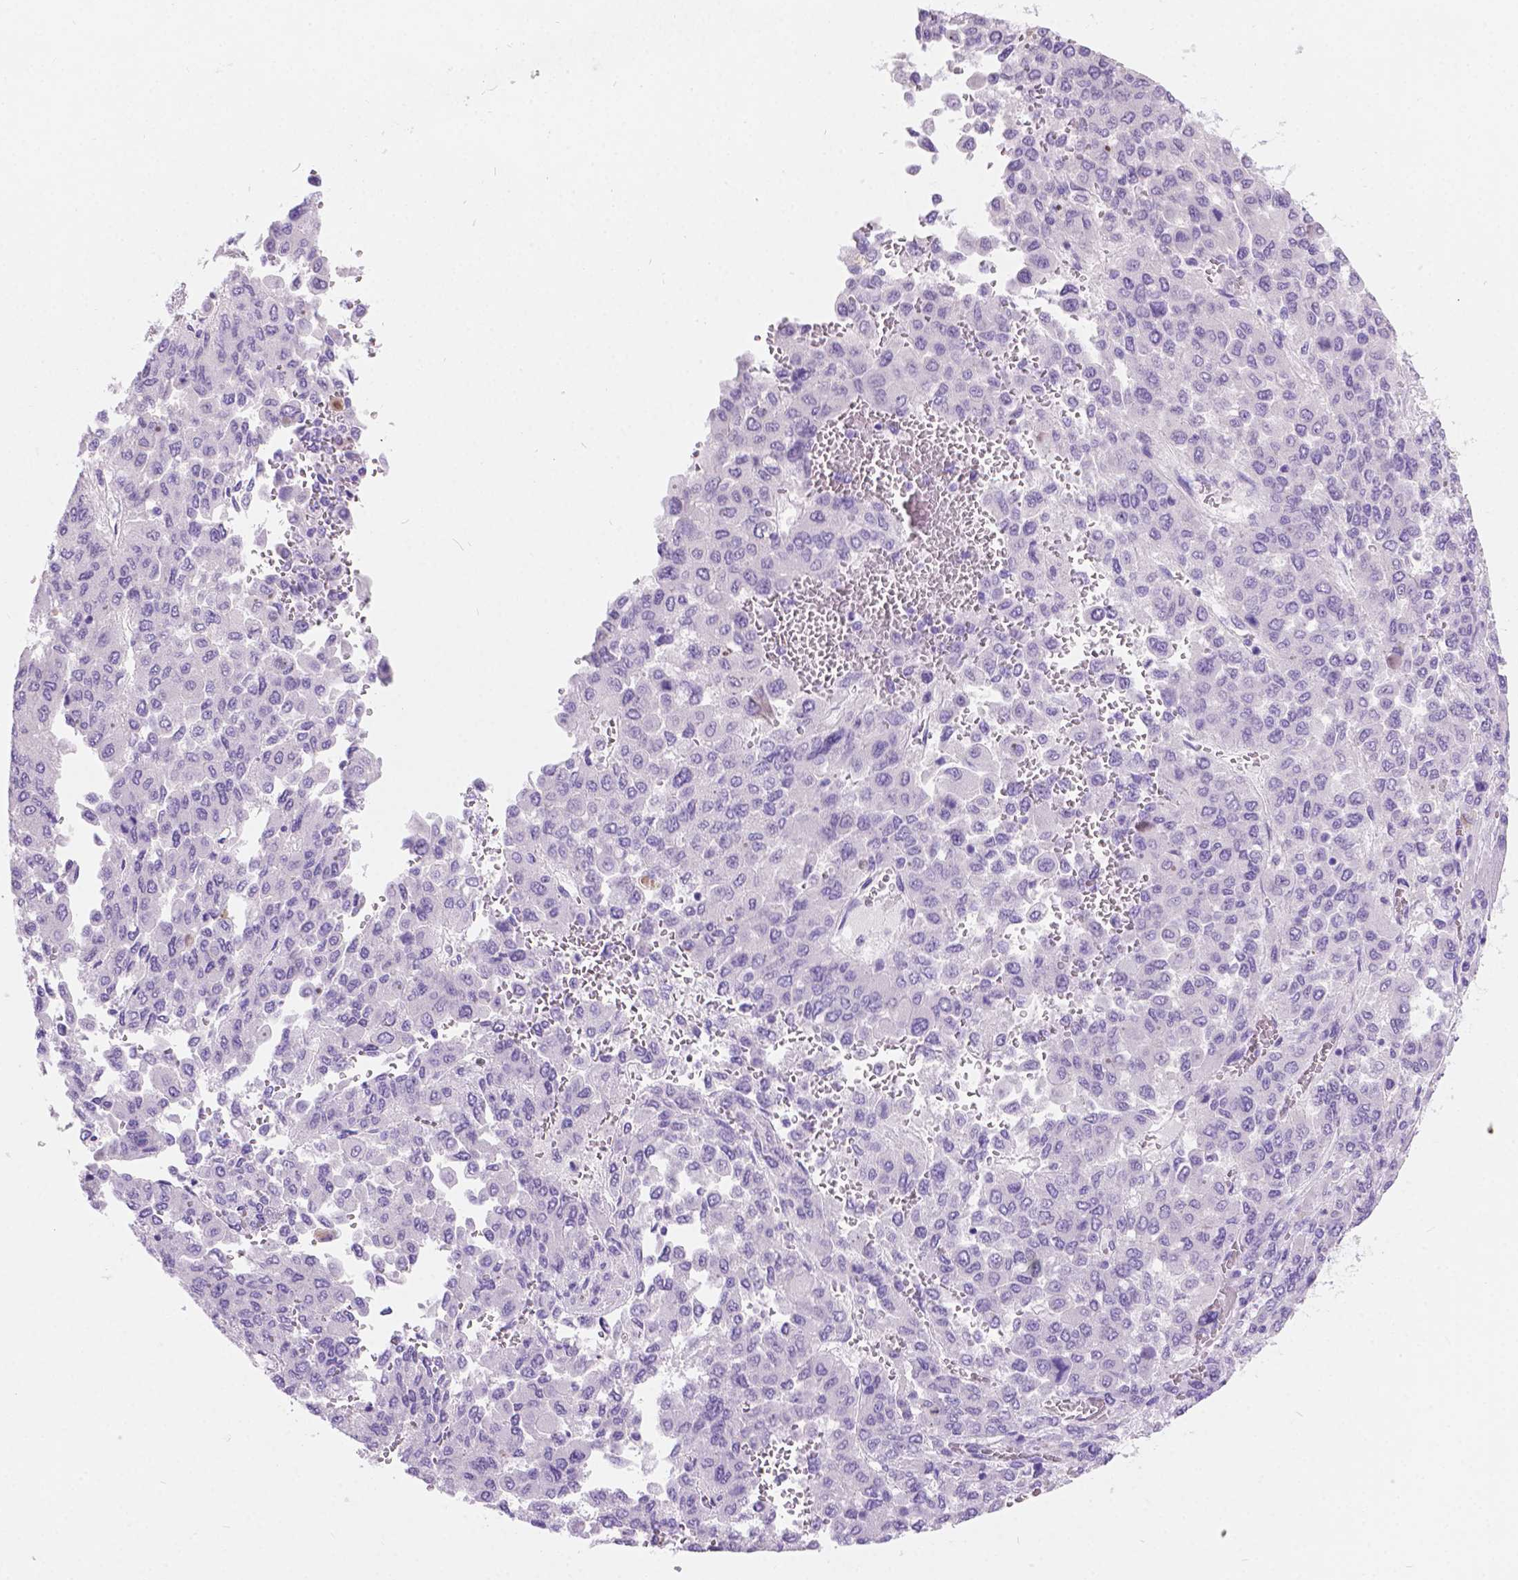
{"staining": {"intensity": "negative", "quantity": "none", "location": "none"}, "tissue": "liver cancer", "cell_type": "Tumor cells", "image_type": "cancer", "snomed": [{"axis": "morphology", "description": "Carcinoma, Hepatocellular, NOS"}, {"axis": "topography", "description": "Liver"}], "caption": "High power microscopy image of an immunohistochemistry histopathology image of hepatocellular carcinoma (liver), revealing no significant positivity in tumor cells.", "gene": "ARMS2", "patient": {"sex": "female", "age": 41}}